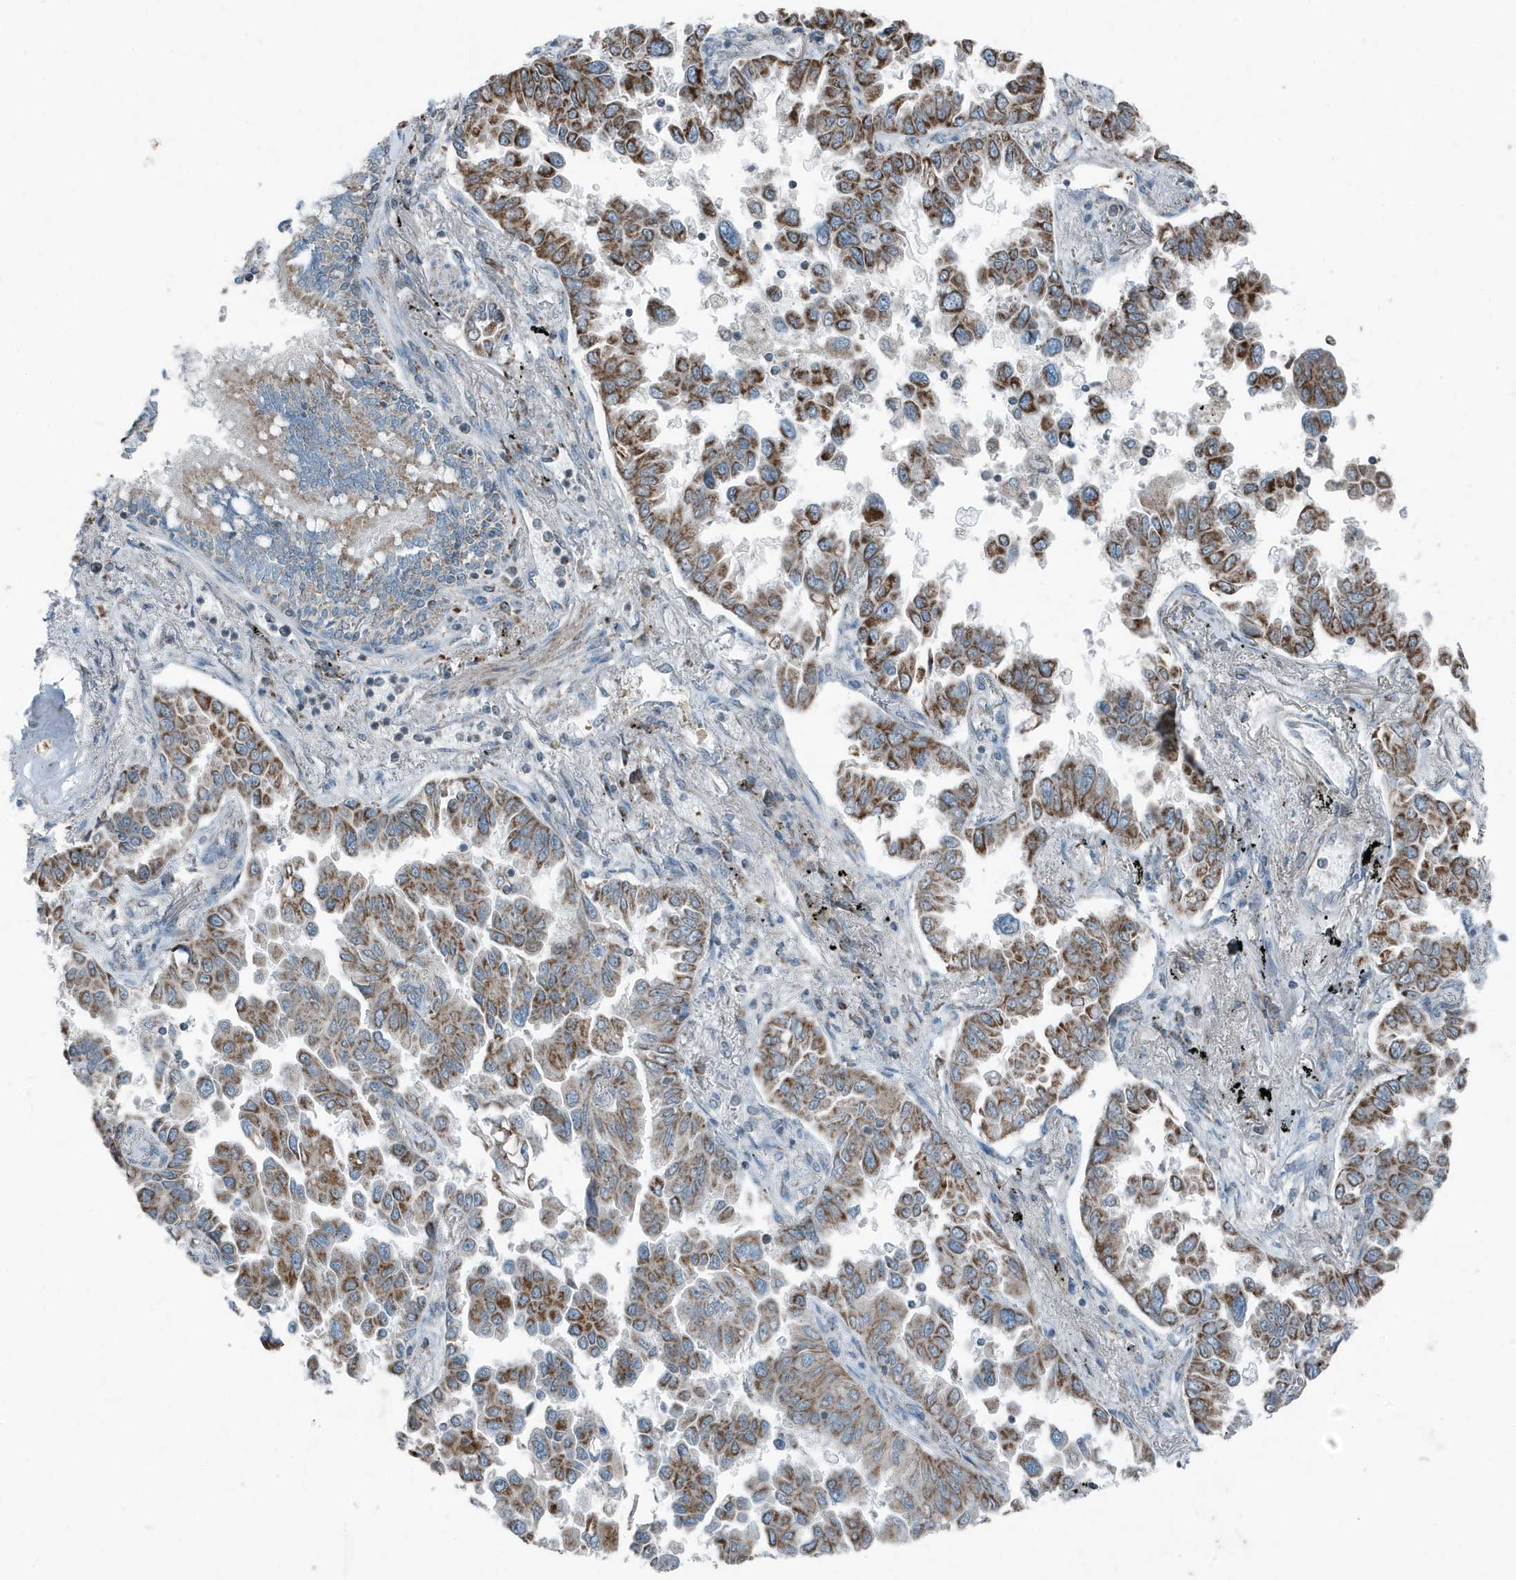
{"staining": {"intensity": "moderate", "quantity": ">75%", "location": "cytoplasmic/membranous"}, "tissue": "lung cancer", "cell_type": "Tumor cells", "image_type": "cancer", "snomed": [{"axis": "morphology", "description": "Adenocarcinoma, NOS"}, {"axis": "topography", "description": "Lung"}], "caption": "A high-resolution image shows immunohistochemistry staining of lung adenocarcinoma, which demonstrates moderate cytoplasmic/membranous positivity in approximately >75% of tumor cells. (Stains: DAB in brown, nuclei in blue, Microscopy: brightfield microscopy at high magnification).", "gene": "MT-CYB", "patient": {"sex": "female", "age": 67}}